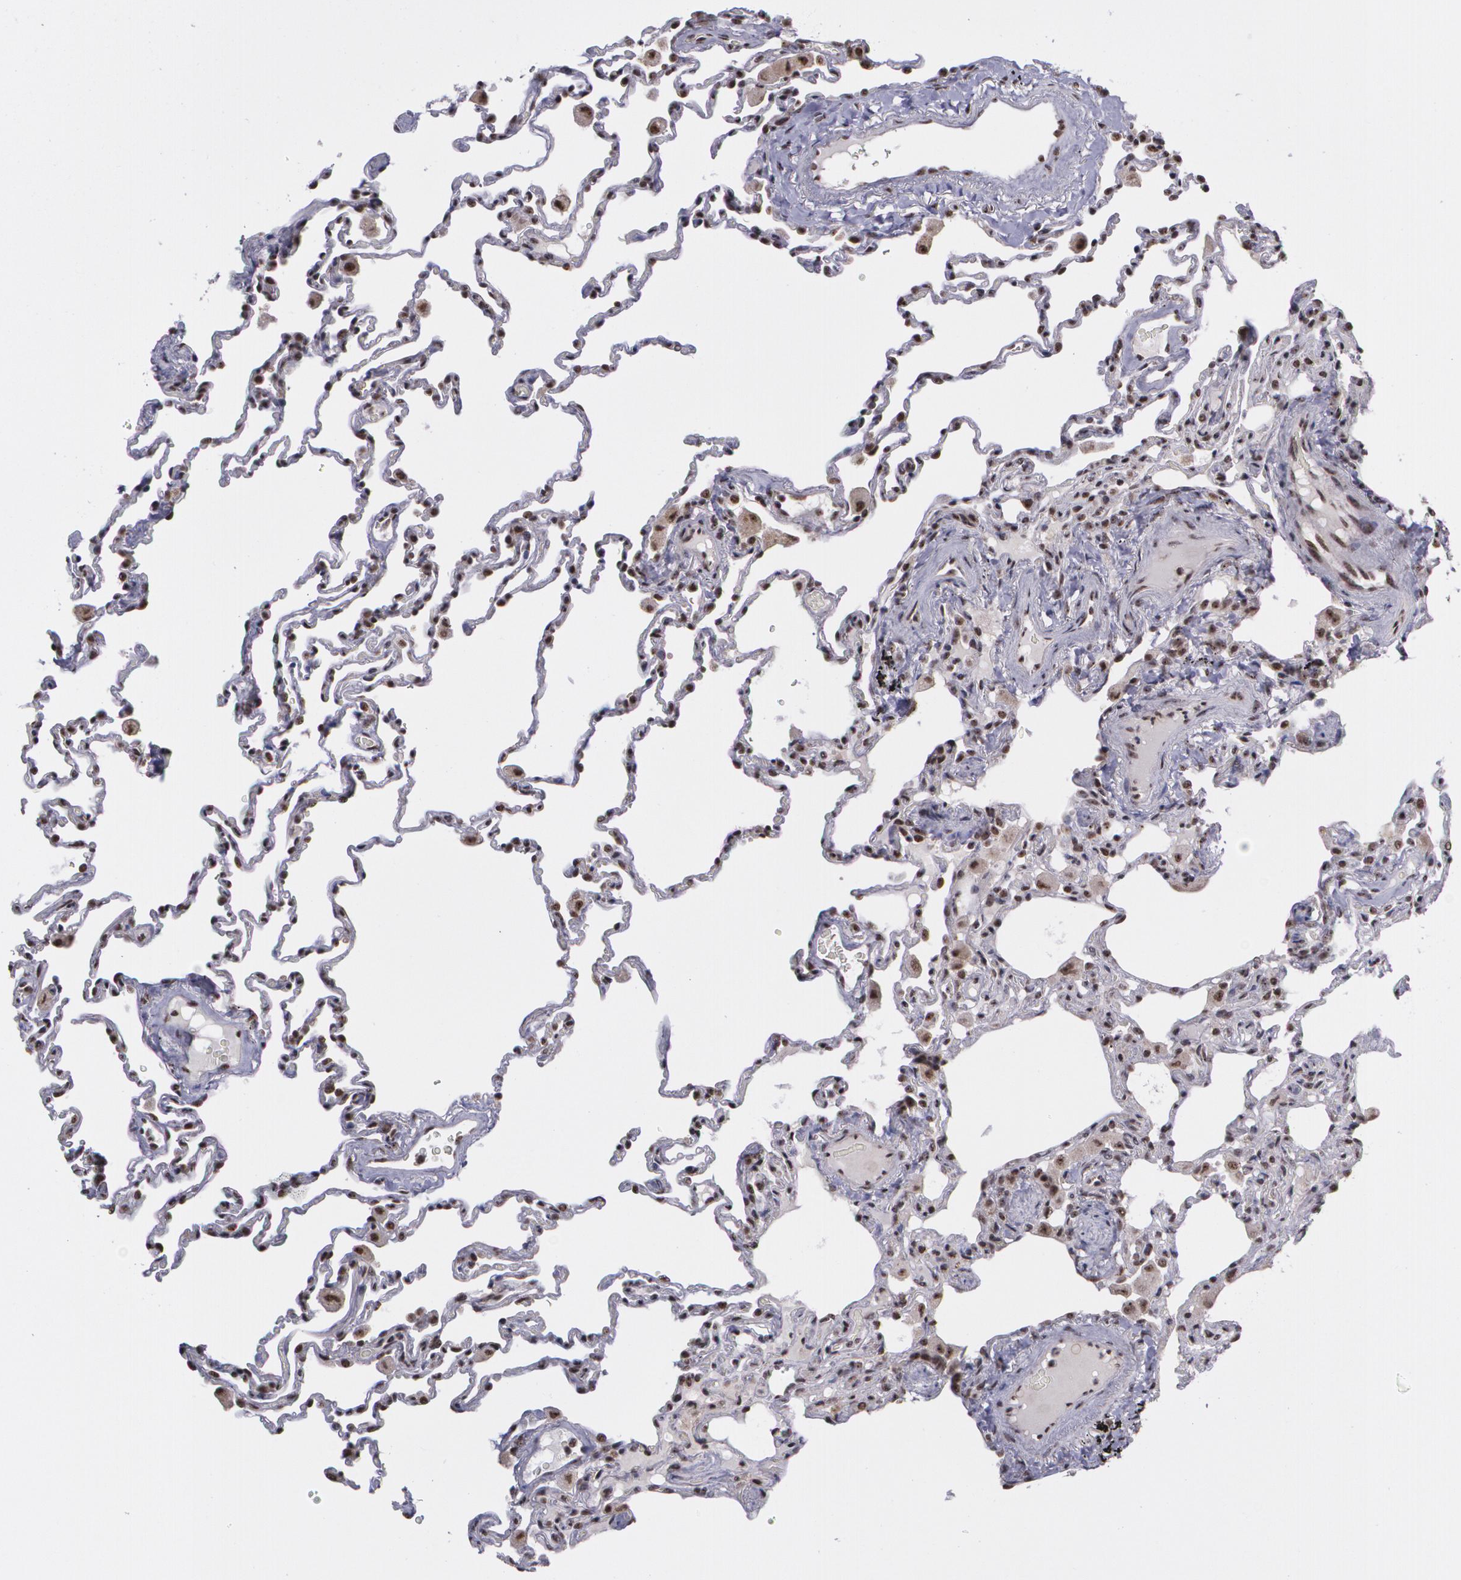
{"staining": {"intensity": "strong", "quantity": ">75%", "location": "nuclear"}, "tissue": "lung", "cell_type": "Alveolar cells", "image_type": "normal", "snomed": [{"axis": "morphology", "description": "Normal tissue, NOS"}, {"axis": "topography", "description": "Lung"}], "caption": "DAB (3,3'-diaminobenzidine) immunohistochemical staining of benign lung shows strong nuclear protein positivity in approximately >75% of alveolar cells.", "gene": "C6orf15", "patient": {"sex": "male", "age": 59}}